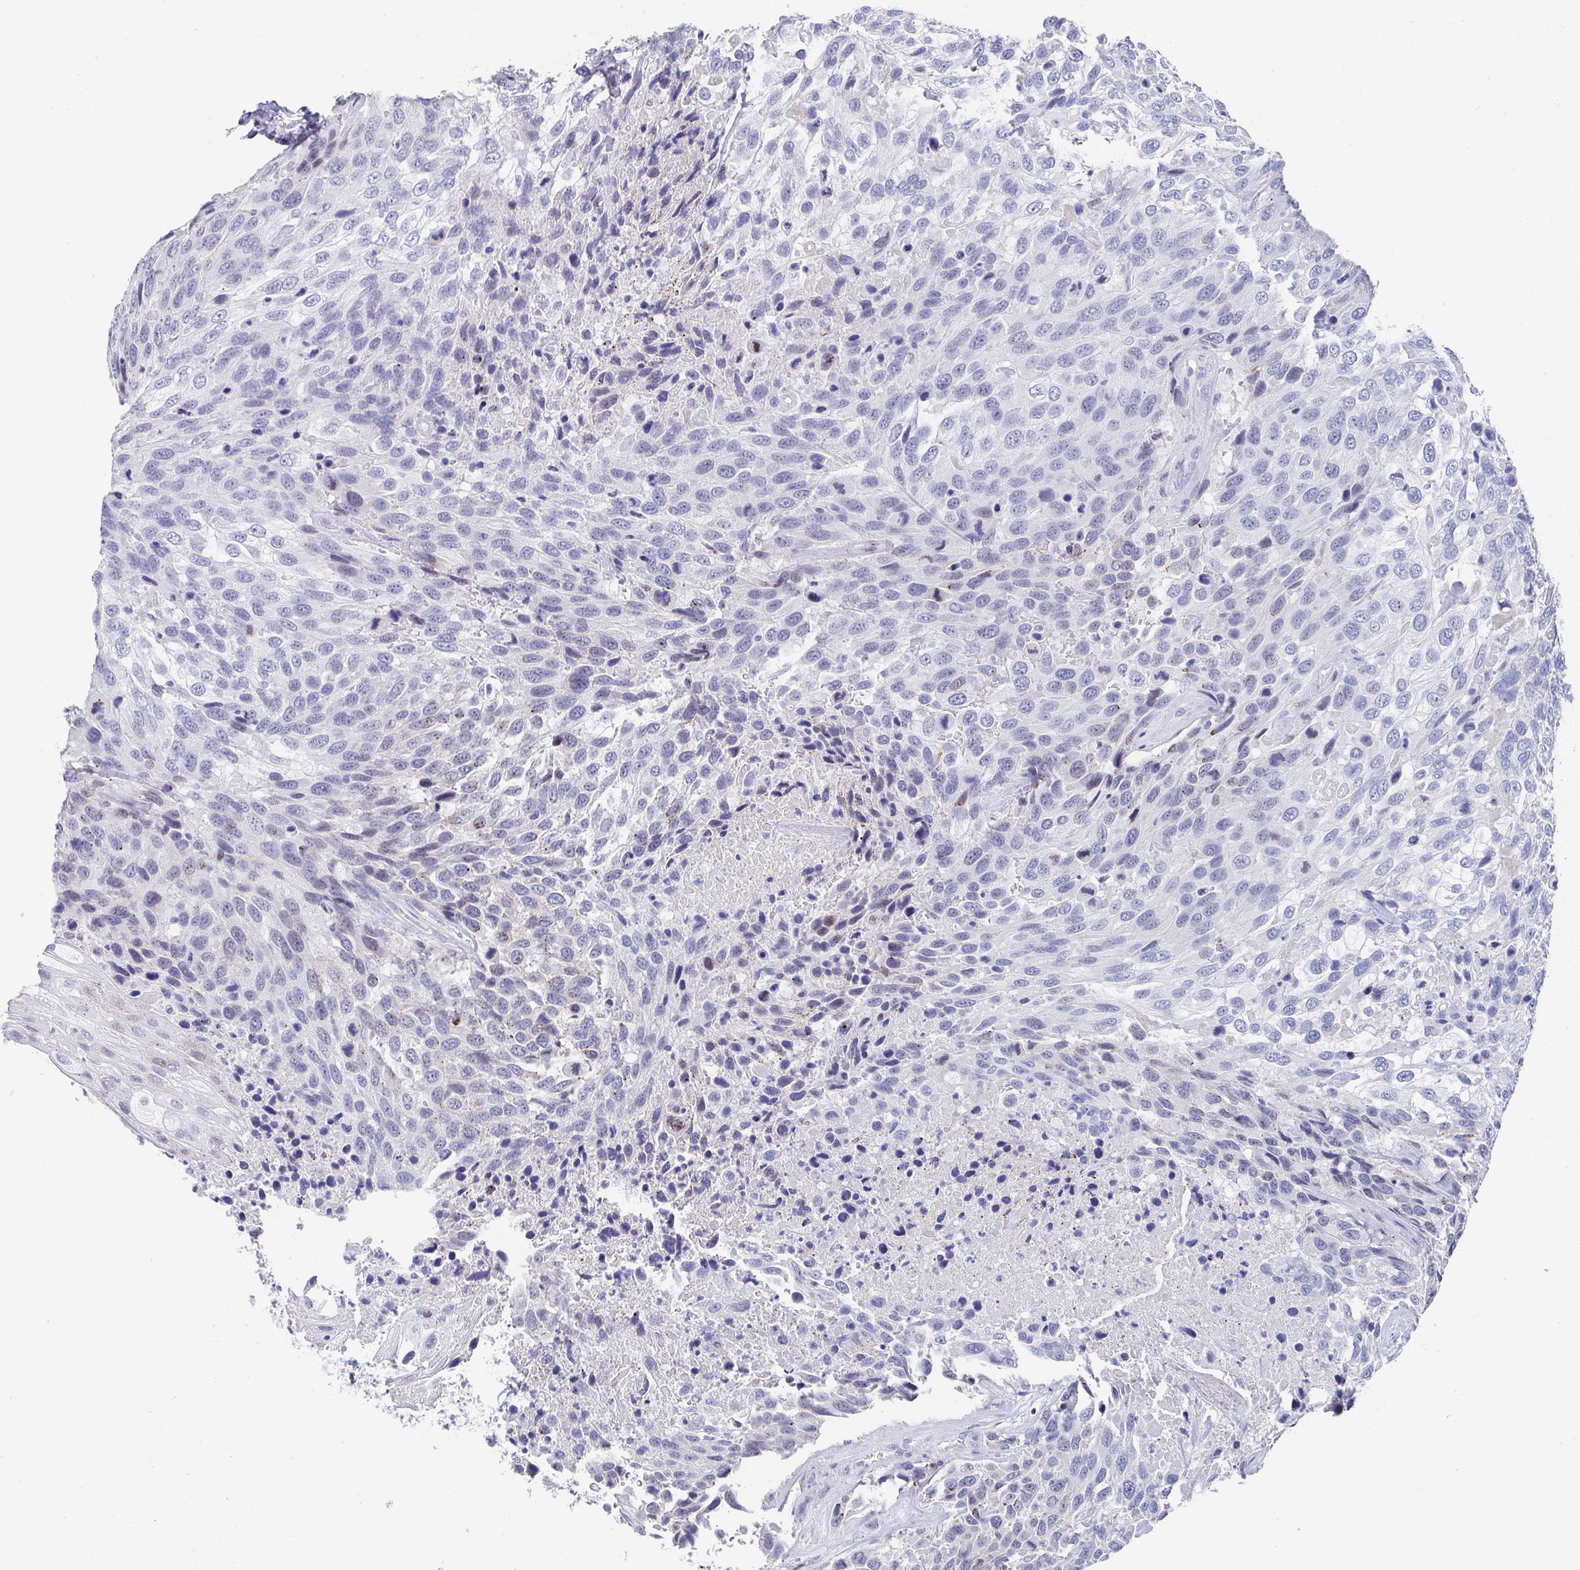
{"staining": {"intensity": "weak", "quantity": "<25%", "location": "nuclear"}, "tissue": "urothelial cancer", "cell_type": "Tumor cells", "image_type": "cancer", "snomed": [{"axis": "morphology", "description": "Urothelial carcinoma, High grade"}, {"axis": "topography", "description": "Urinary bladder"}], "caption": "Immunohistochemistry photomicrograph of human urothelial cancer stained for a protein (brown), which shows no positivity in tumor cells.", "gene": "TNFRSF8", "patient": {"sex": "female", "age": 70}}